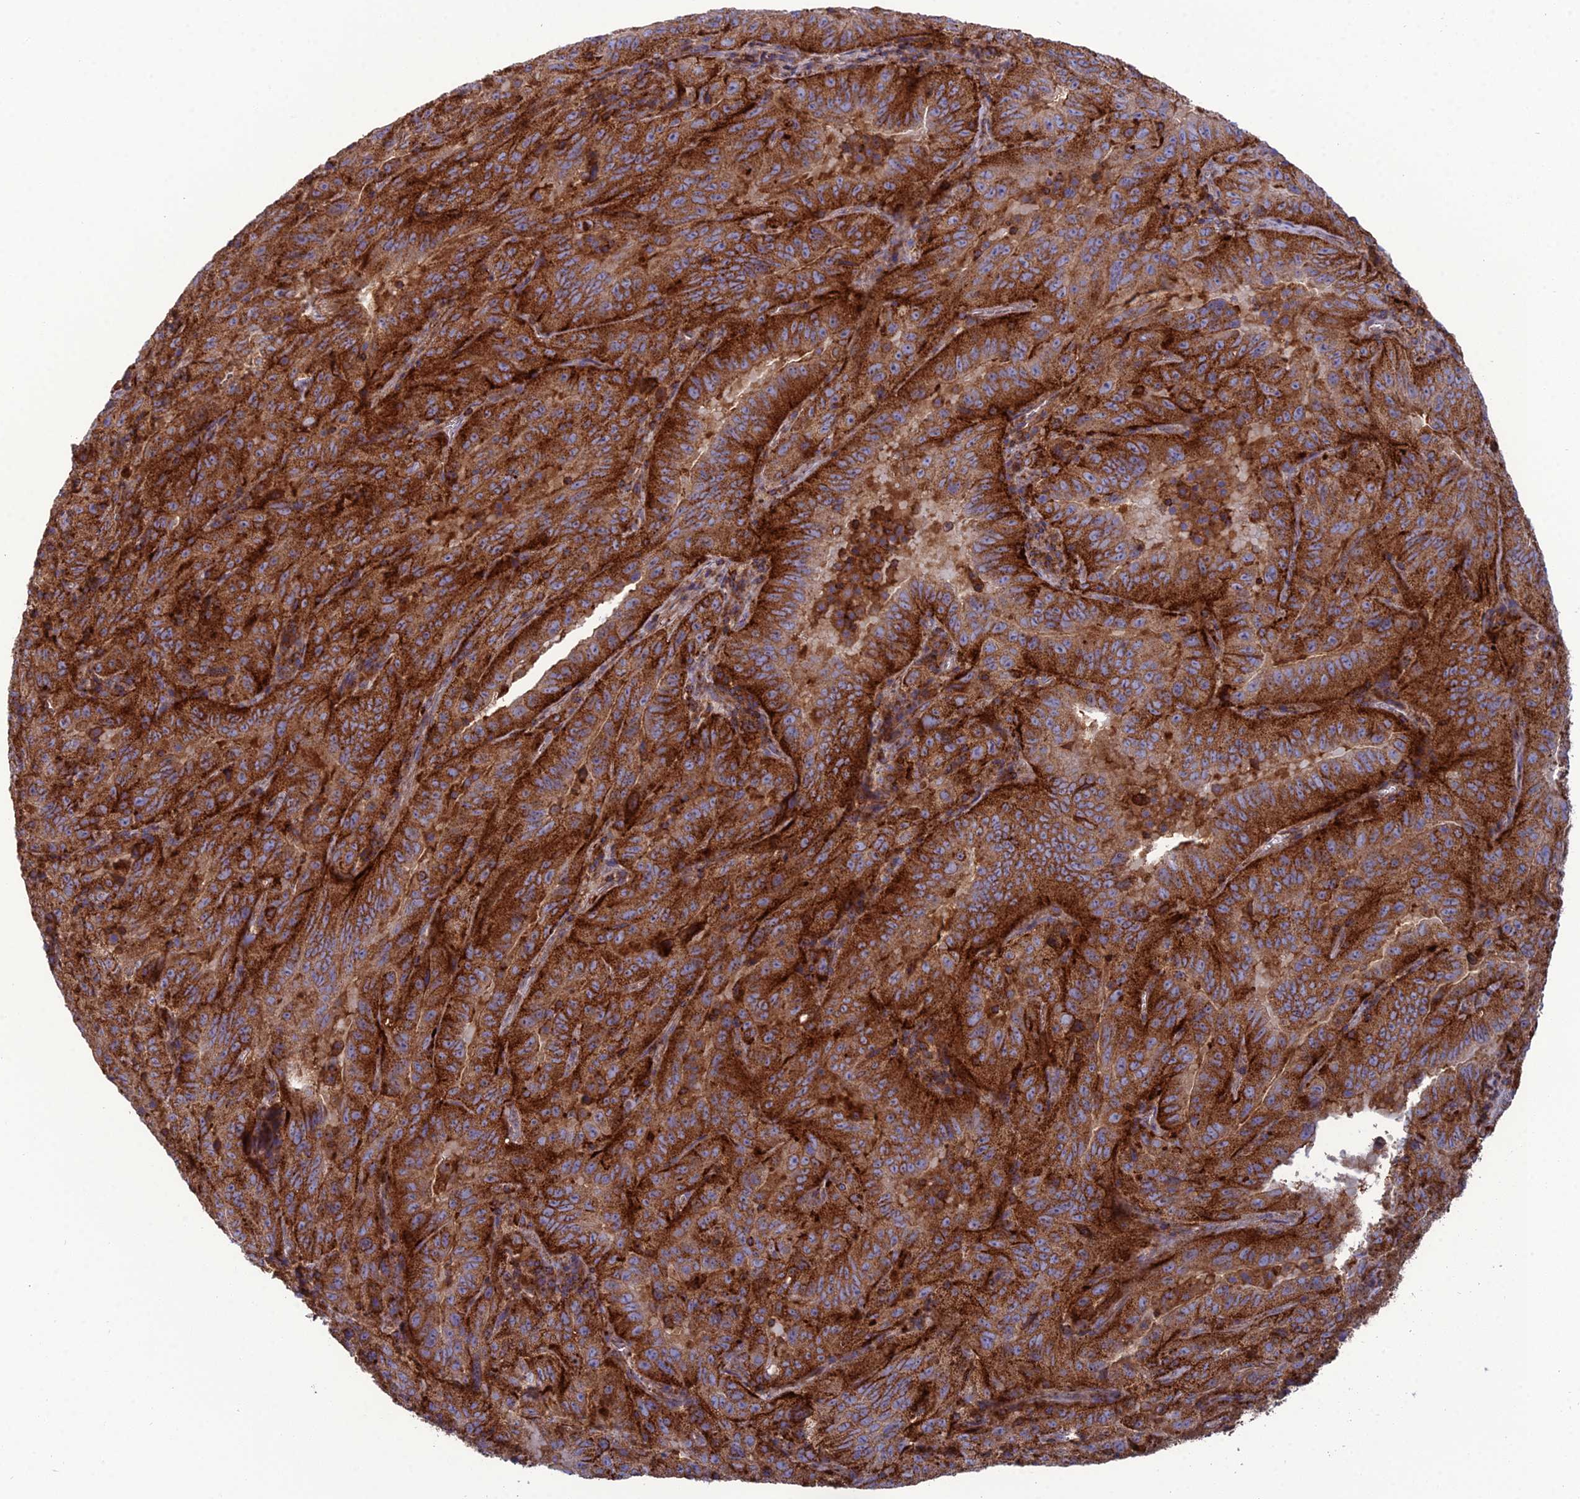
{"staining": {"intensity": "strong", "quantity": ">75%", "location": "cytoplasmic/membranous"}, "tissue": "pancreatic cancer", "cell_type": "Tumor cells", "image_type": "cancer", "snomed": [{"axis": "morphology", "description": "Adenocarcinoma, NOS"}, {"axis": "topography", "description": "Pancreas"}], "caption": "Strong cytoplasmic/membranous positivity is identified in about >75% of tumor cells in pancreatic cancer. Using DAB (brown) and hematoxylin (blue) stains, captured at high magnification using brightfield microscopy.", "gene": "LNPEP", "patient": {"sex": "male", "age": 63}}